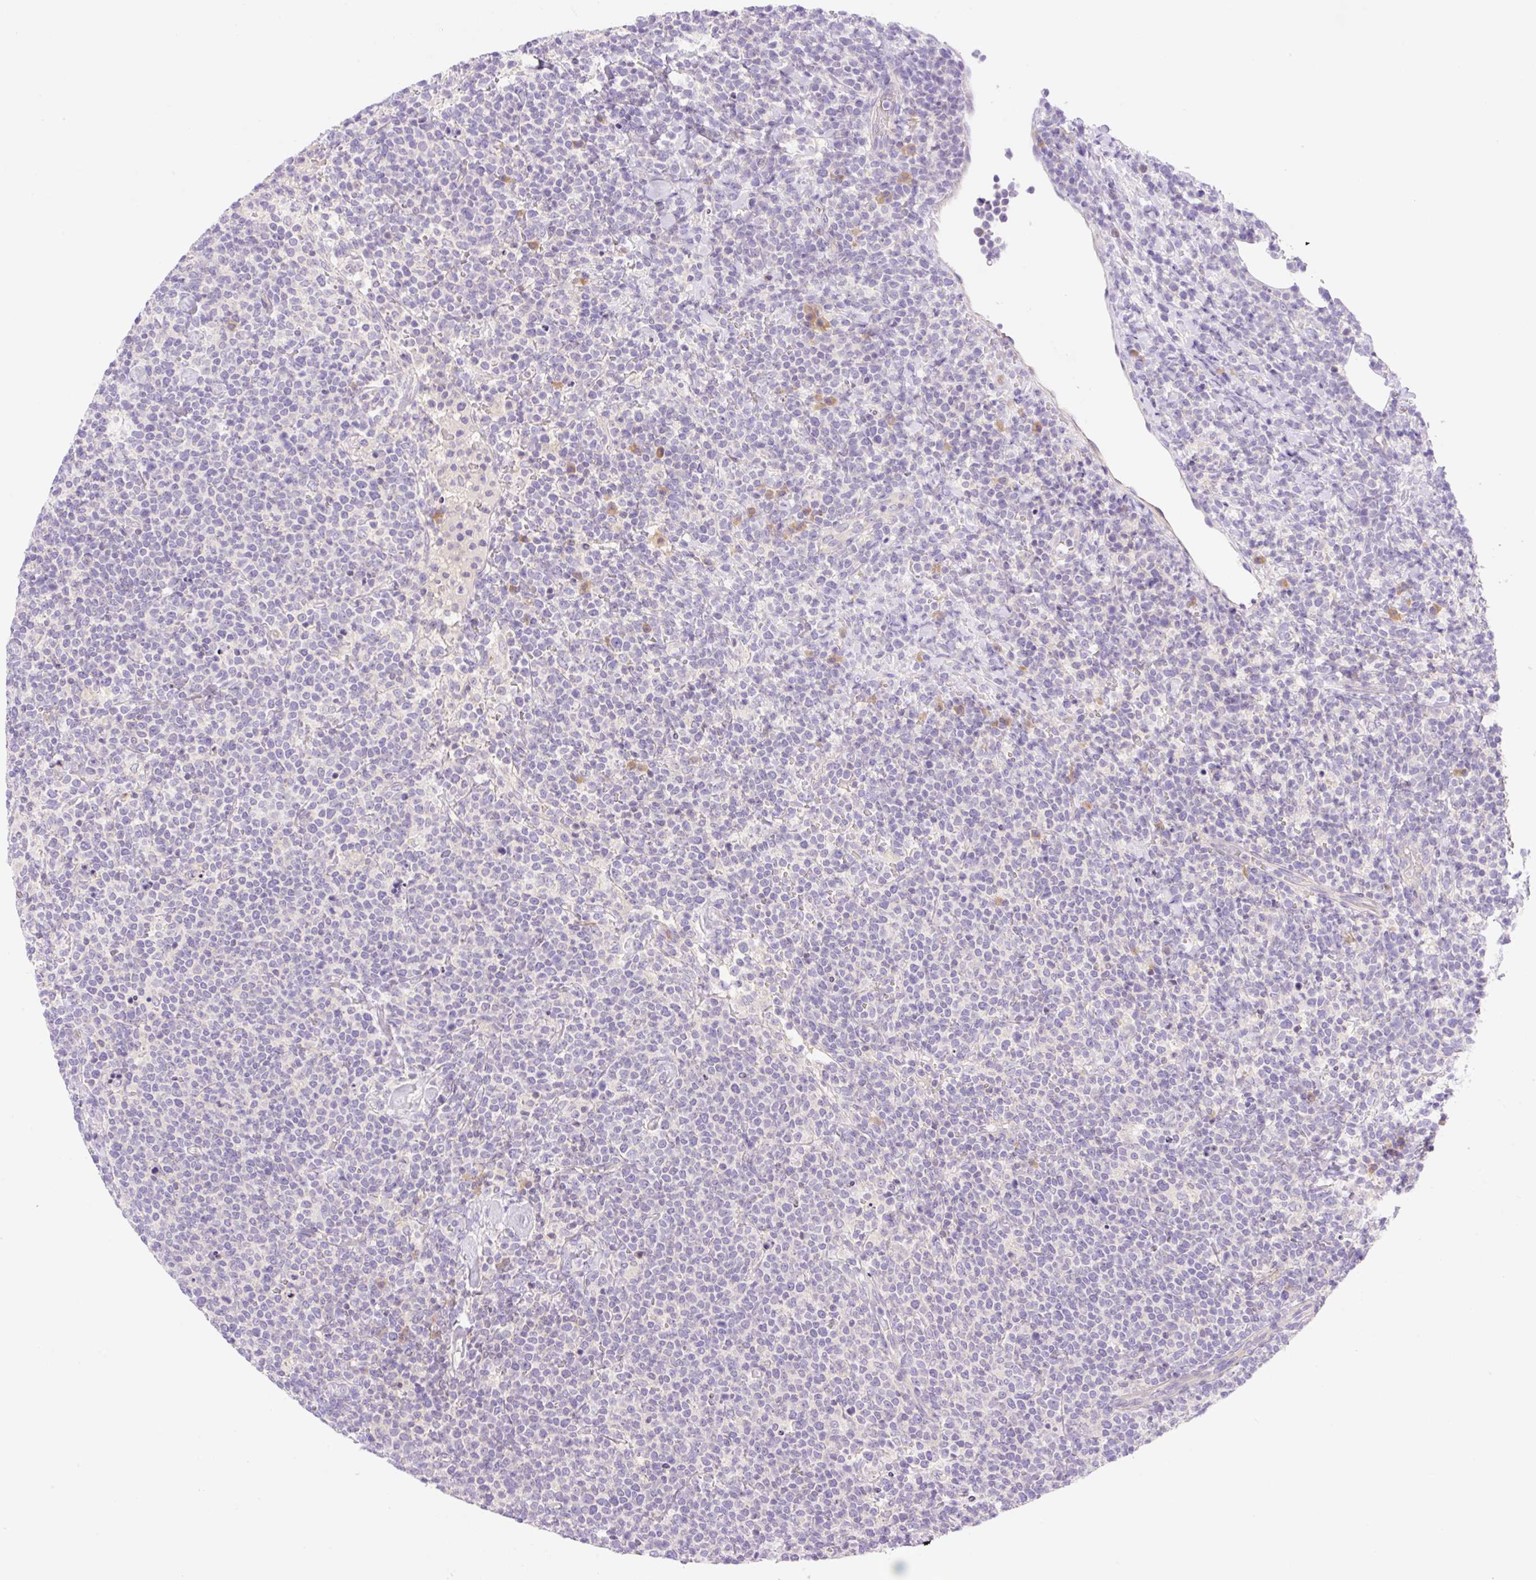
{"staining": {"intensity": "negative", "quantity": "none", "location": "none"}, "tissue": "lymphoma", "cell_type": "Tumor cells", "image_type": "cancer", "snomed": [{"axis": "morphology", "description": "Malignant lymphoma, non-Hodgkin's type, High grade"}, {"axis": "topography", "description": "Lymph node"}], "caption": "The immunohistochemistry (IHC) histopathology image has no significant staining in tumor cells of malignant lymphoma, non-Hodgkin's type (high-grade) tissue.", "gene": "DENND5A", "patient": {"sex": "male", "age": 61}}